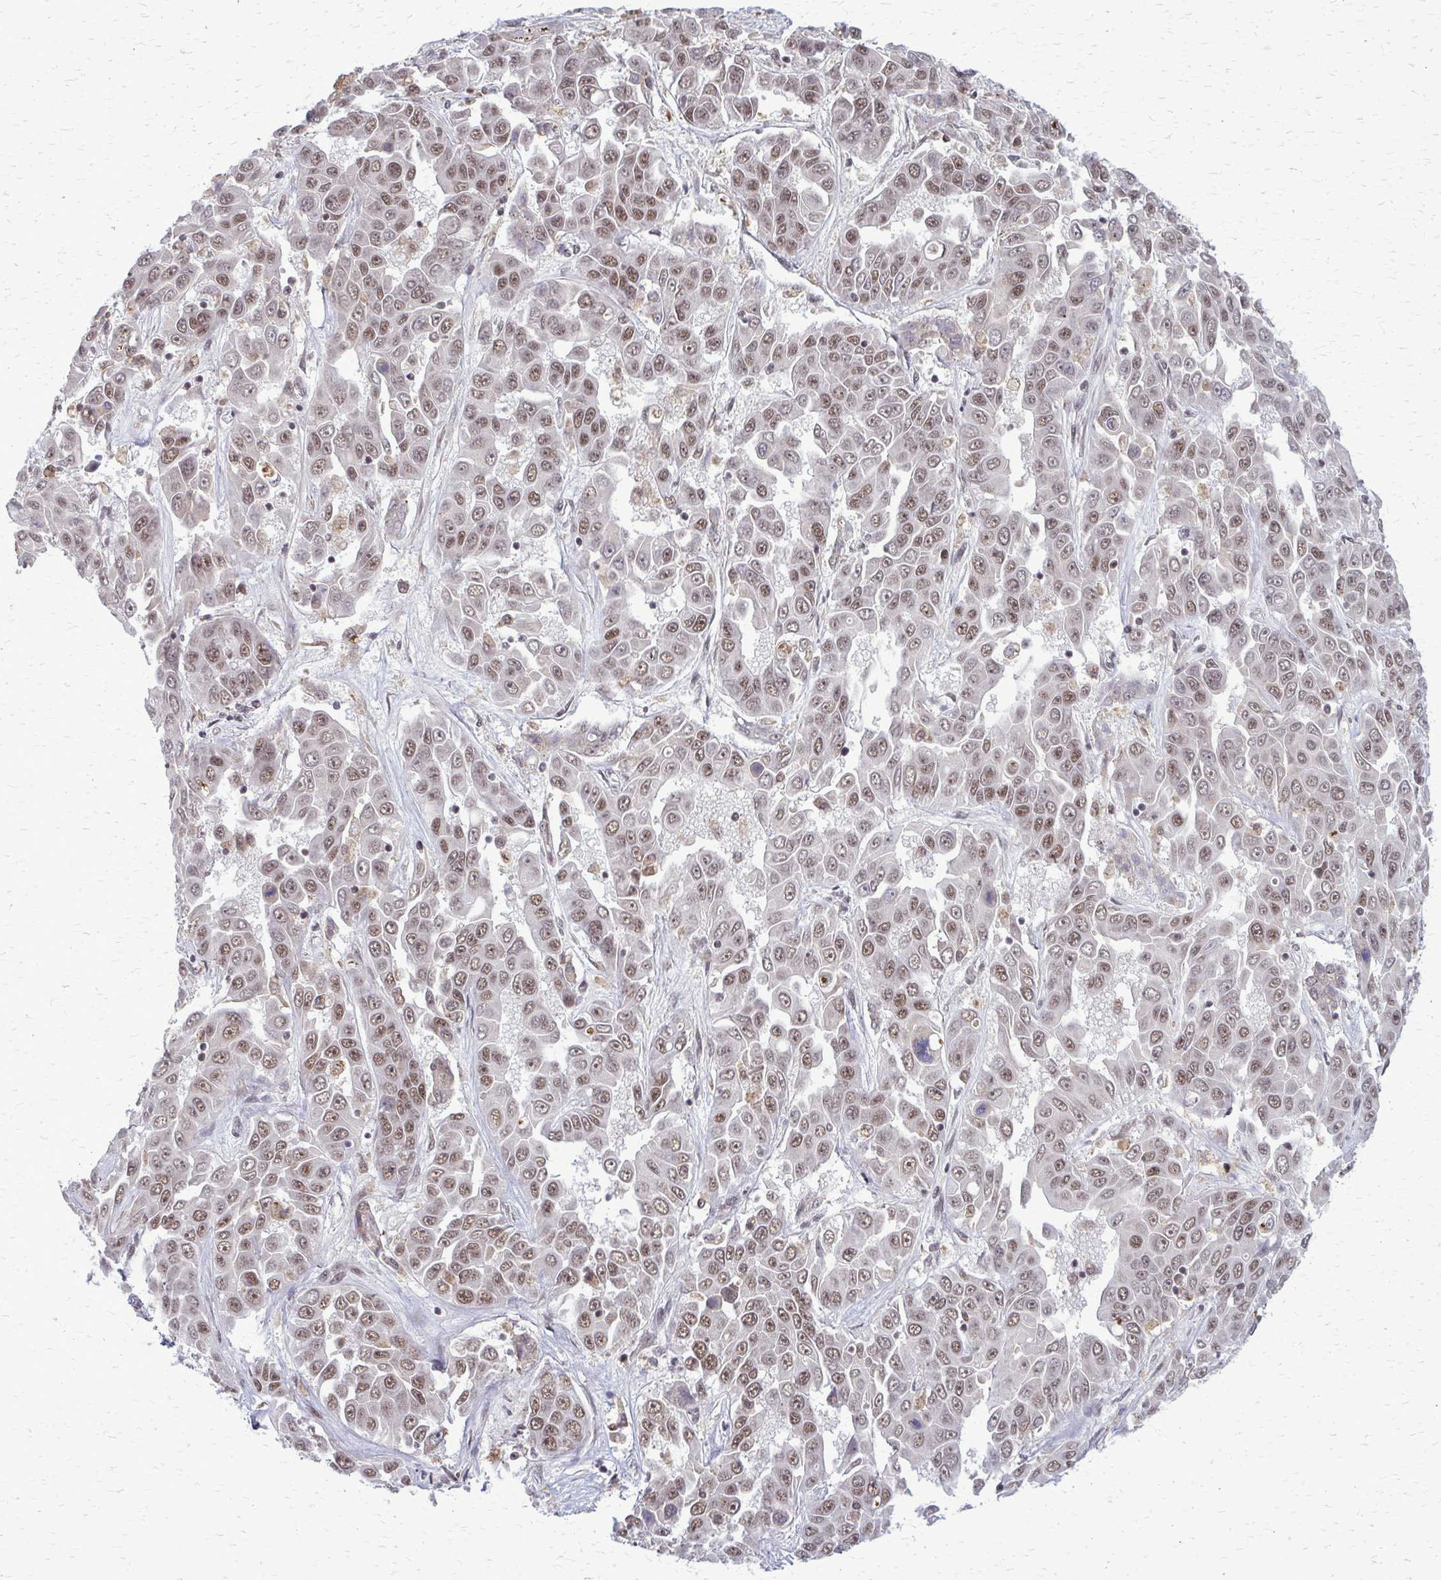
{"staining": {"intensity": "moderate", "quantity": ">75%", "location": "nuclear"}, "tissue": "liver cancer", "cell_type": "Tumor cells", "image_type": "cancer", "snomed": [{"axis": "morphology", "description": "Cholangiocarcinoma"}, {"axis": "topography", "description": "Liver"}], "caption": "Protein expression analysis of human liver cancer (cholangiocarcinoma) reveals moderate nuclear expression in approximately >75% of tumor cells.", "gene": "HDAC3", "patient": {"sex": "female", "age": 52}}